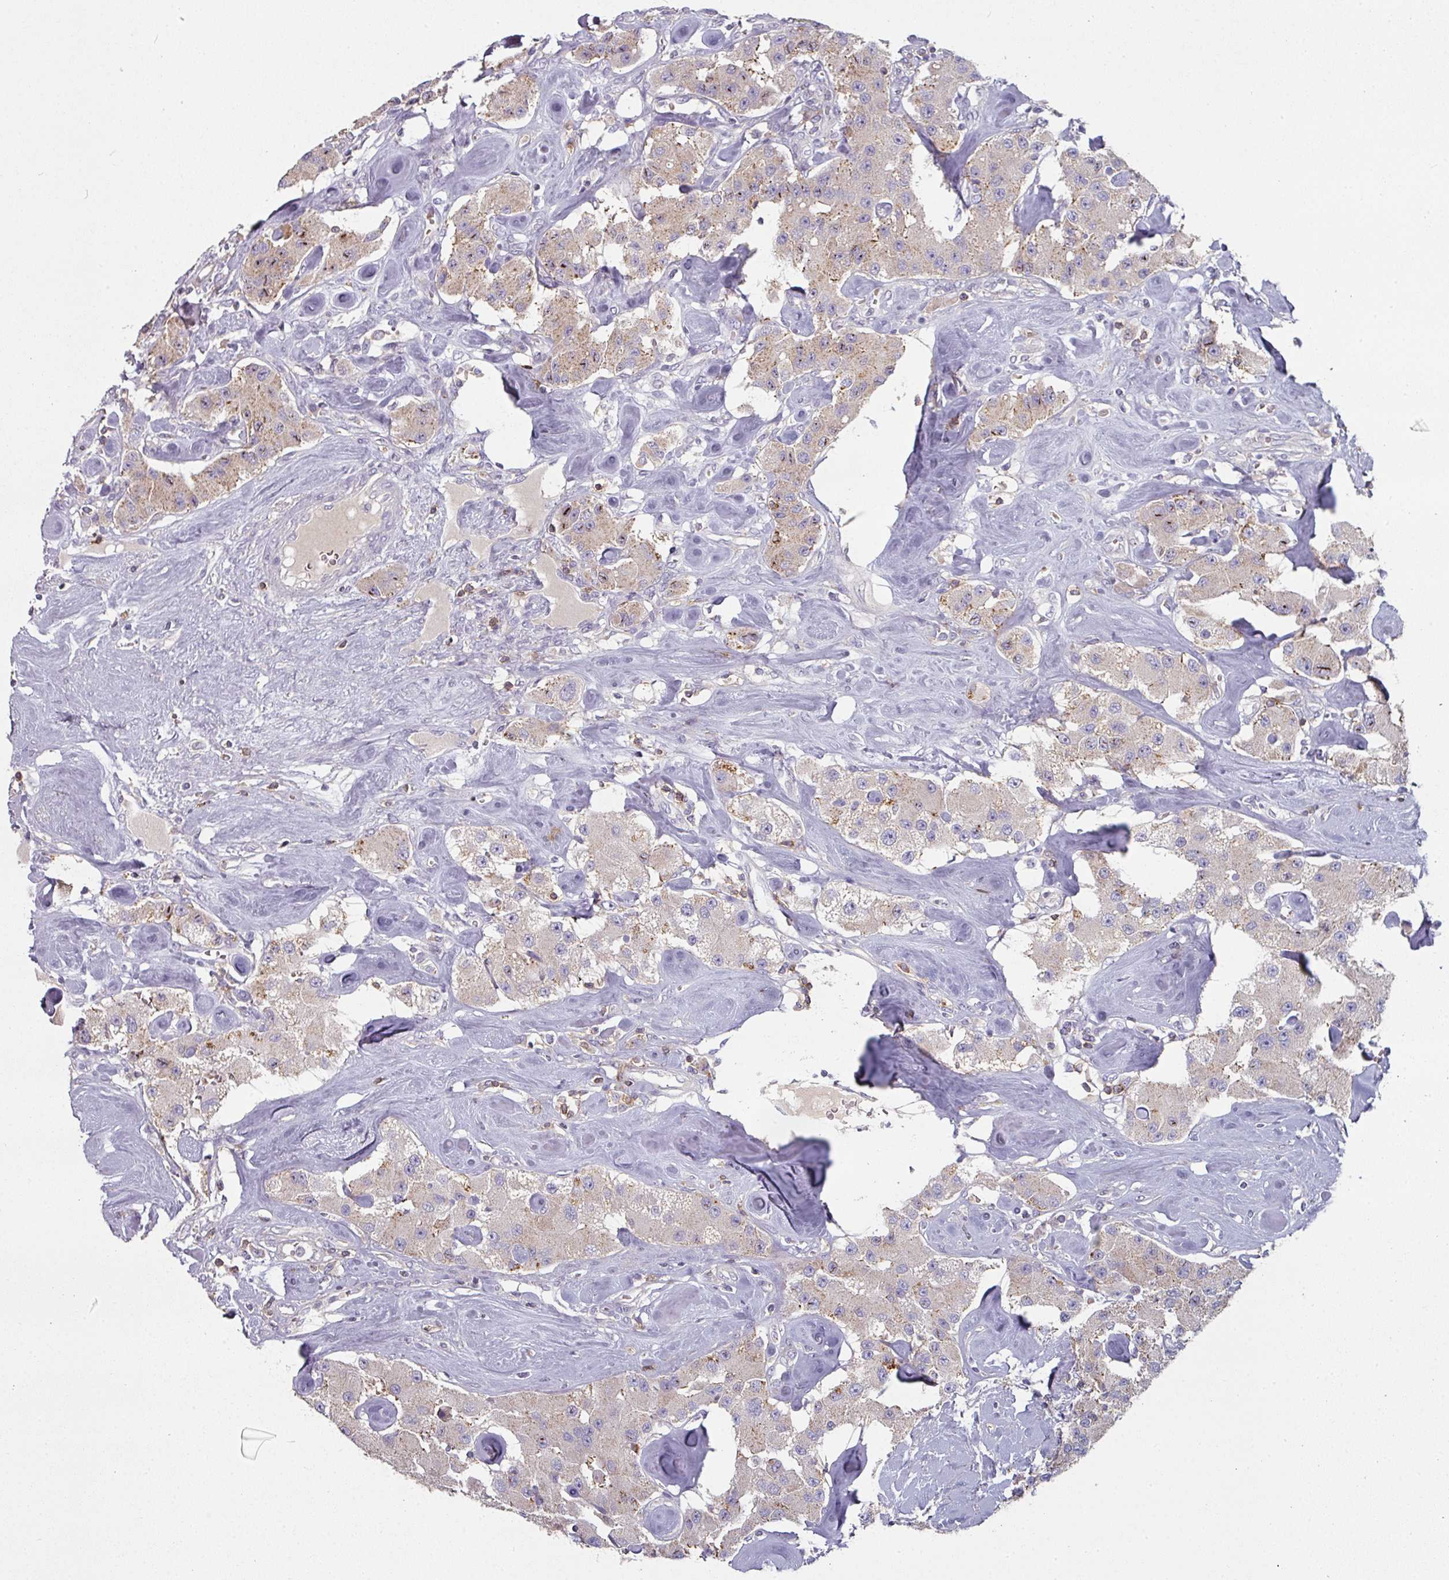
{"staining": {"intensity": "weak", "quantity": "<25%", "location": "cytoplasmic/membranous"}, "tissue": "carcinoid", "cell_type": "Tumor cells", "image_type": "cancer", "snomed": [{"axis": "morphology", "description": "Carcinoid, malignant, NOS"}, {"axis": "topography", "description": "Pancreas"}], "caption": "High power microscopy image of an immunohistochemistry (IHC) histopathology image of malignant carcinoid, revealing no significant expression in tumor cells. (Brightfield microscopy of DAB (3,3'-diaminobenzidine) immunohistochemistry at high magnification).", "gene": "CD3G", "patient": {"sex": "male", "age": 41}}